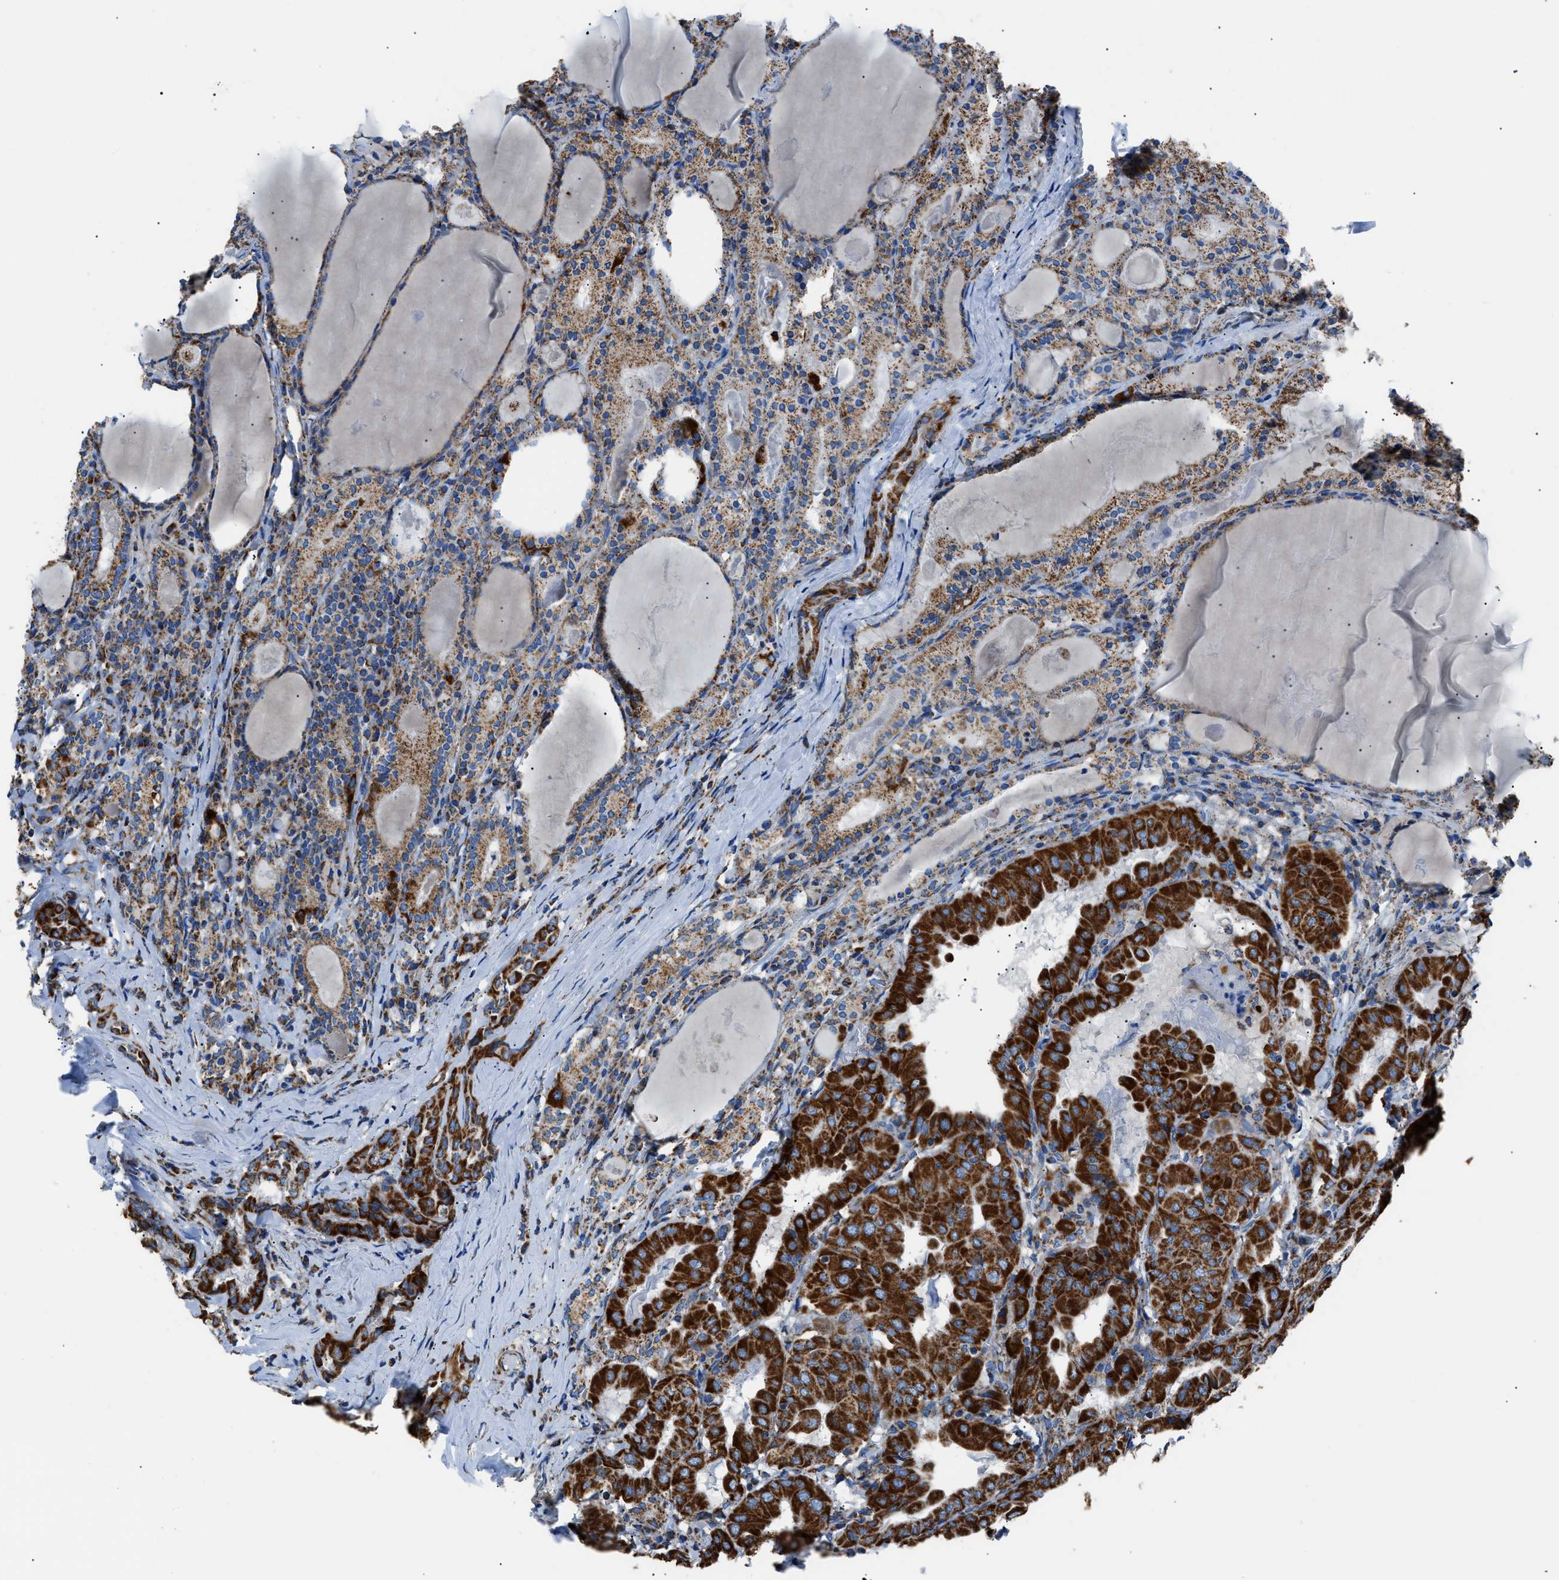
{"staining": {"intensity": "strong", "quantity": ">75%", "location": "cytoplasmic/membranous"}, "tissue": "thyroid cancer", "cell_type": "Tumor cells", "image_type": "cancer", "snomed": [{"axis": "morphology", "description": "Papillary adenocarcinoma, NOS"}, {"axis": "topography", "description": "Thyroid gland"}], "caption": "Protein positivity by IHC exhibits strong cytoplasmic/membranous staining in about >75% of tumor cells in thyroid cancer (papillary adenocarcinoma).", "gene": "PHB2", "patient": {"sex": "female", "age": 42}}